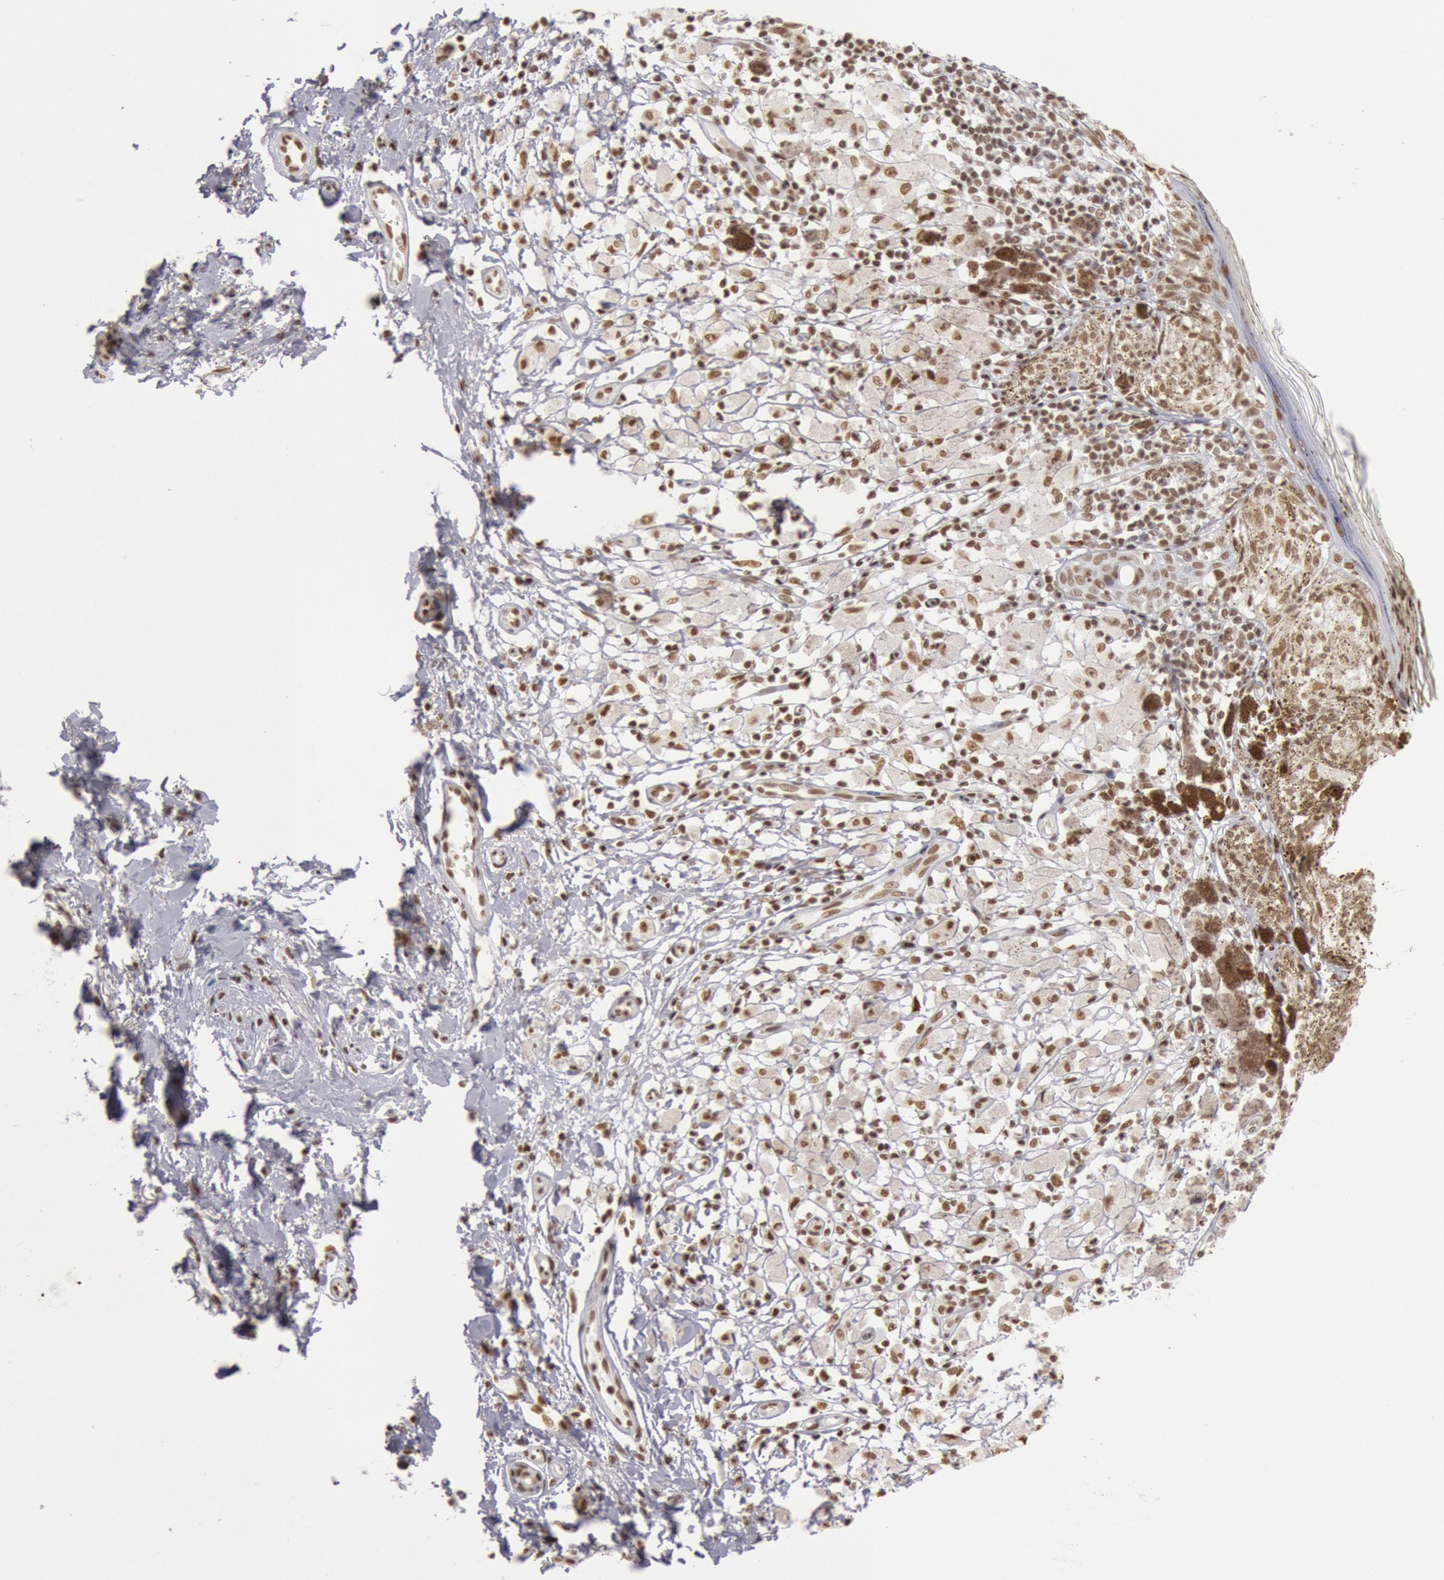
{"staining": {"intensity": "moderate", "quantity": ">75%", "location": "nuclear"}, "tissue": "melanoma", "cell_type": "Tumor cells", "image_type": "cancer", "snomed": [{"axis": "morphology", "description": "Malignant melanoma, NOS"}, {"axis": "topography", "description": "Skin"}], "caption": "IHC image of neoplastic tissue: melanoma stained using IHC shows medium levels of moderate protein expression localized specifically in the nuclear of tumor cells, appearing as a nuclear brown color.", "gene": "ESS2", "patient": {"sex": "male", "age": 45}}